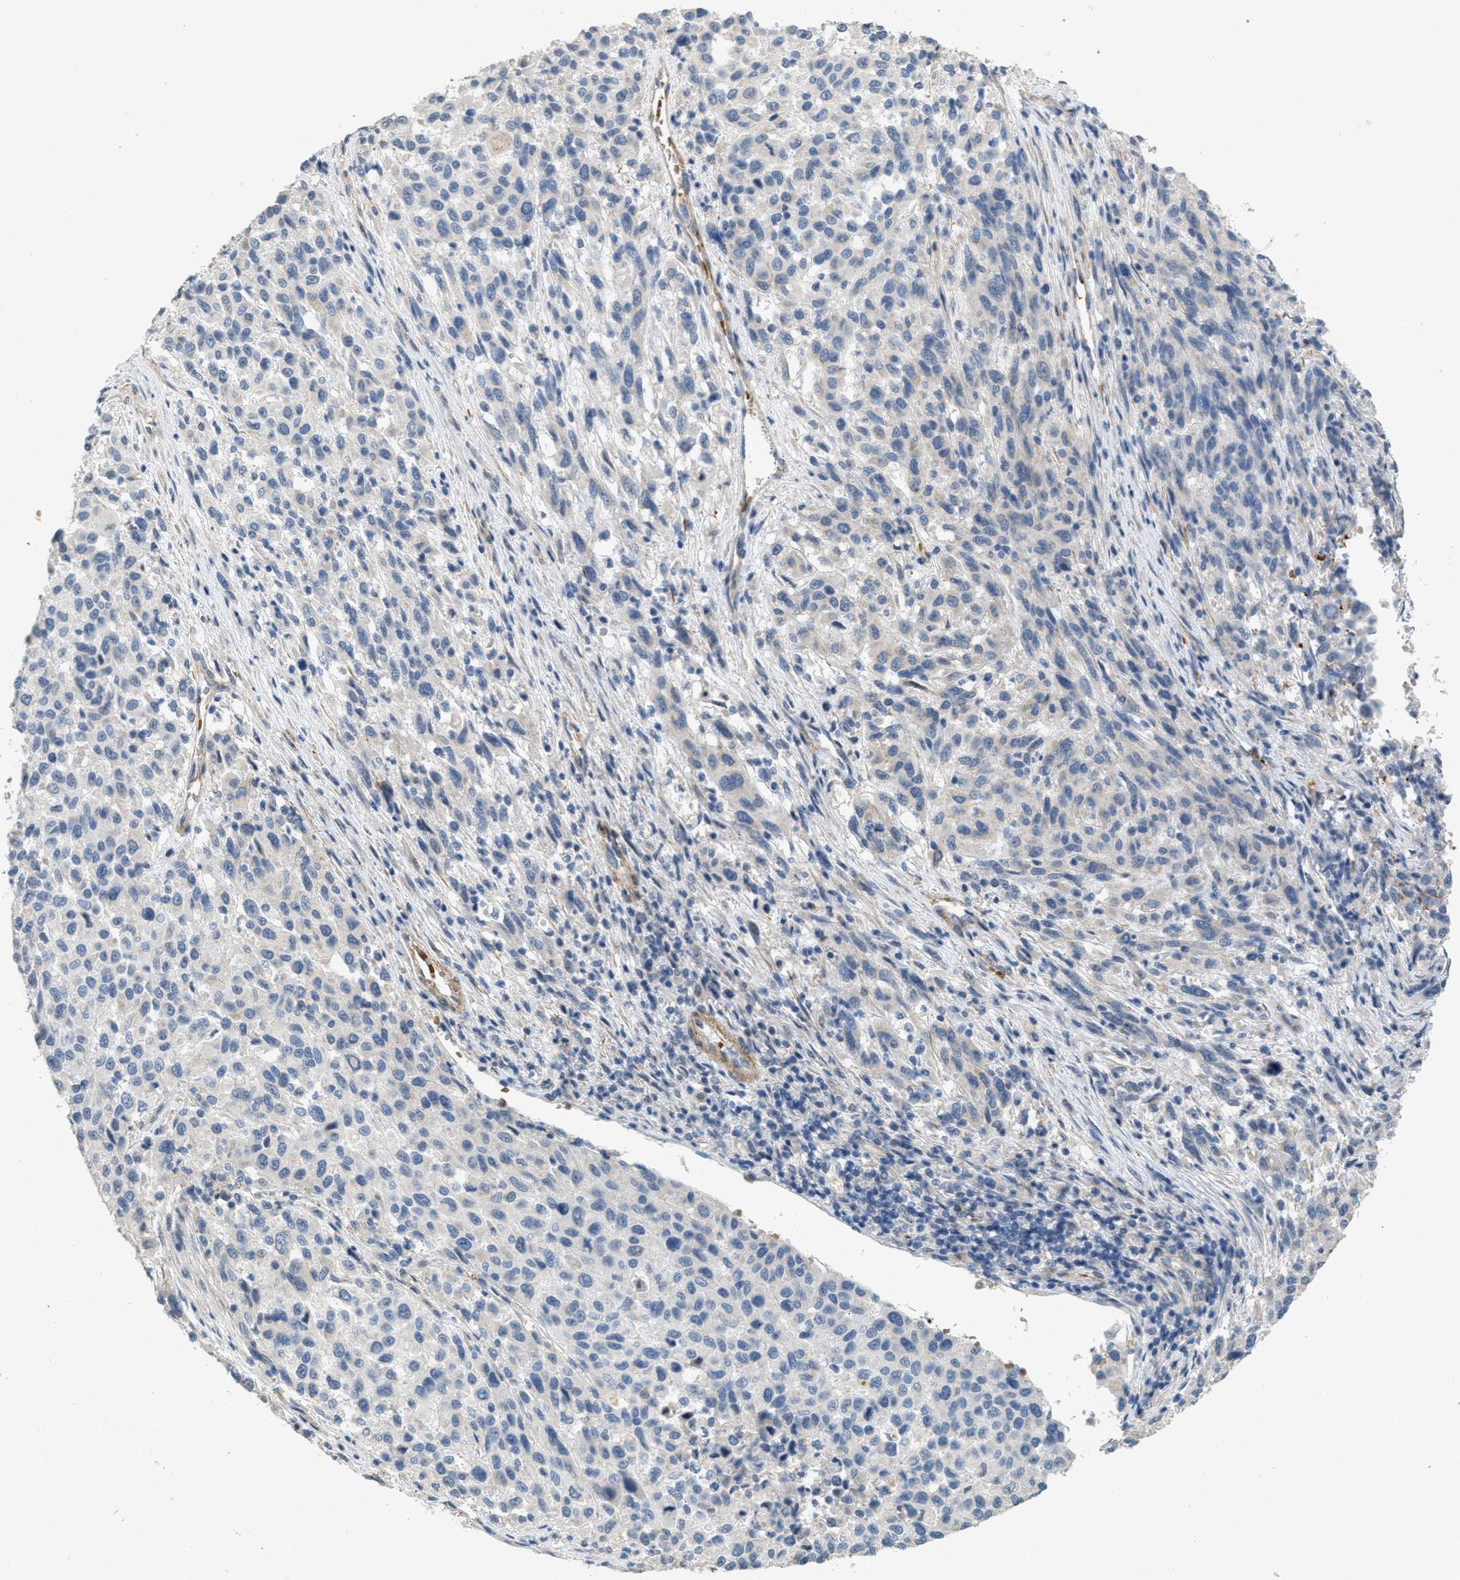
{"staining": {"intensity": "negative", "quantity": "none", "location": "none"}, "tissue": "melanoma", "cell_type": "Tumor cells", "image_type": "cancer", "snomed": [{"axis": "morphology", "description": "Malignant melanoma, Metastatic site"}, {"axis": "topography", "description": "Lymph node"}], "caption": "This is a photomicrograph of immunohistochemistry (IHC) staining of melanoma, which shows no positivity in tumor cells.", "gene": "MRS2", "patient": {"sex": "male", "age": 61}}